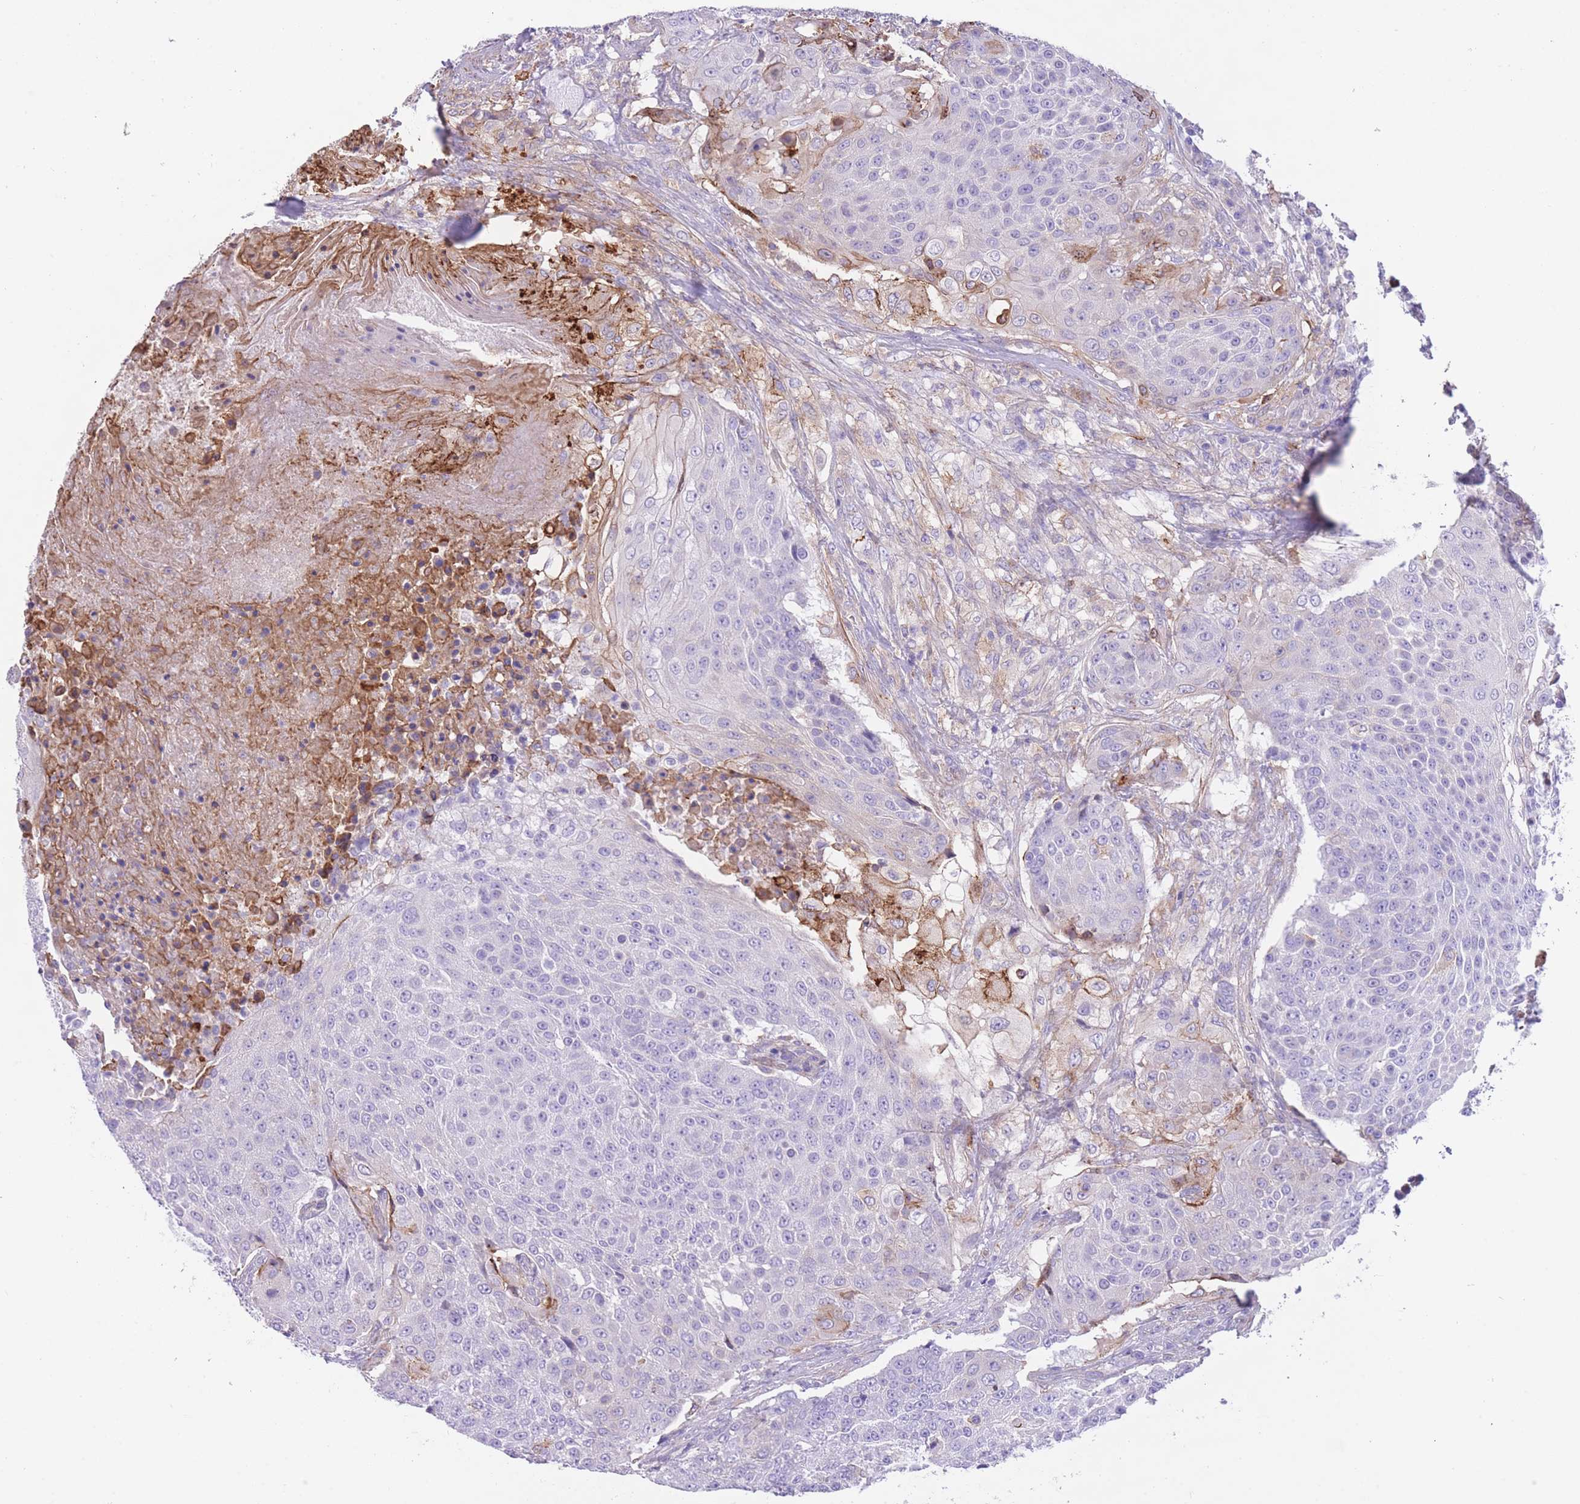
{"staining": {"intensity": "negative", "quantity": "none", "location": "none"}, "tissue": "urothelial cancer", "cell_type": "Tumor cells", "image_type": "cancer", "snomed": [{"axis": "morphology", "description": "Urothelial carcinoma, High grade"}, {"axis": "topography", "description": "Urinary bladder"}], "caption": "DAB (3,3'-diaminobenzidine) immunohistochemical staining of urothelial cancer exhibits no significant expression in tumor cells. (DAB (3,3'-diaminobenzidine) immunohistochemistry (IHC) visualized using brightfield microscopy, high magnification).", "gene": "LDB3", "patient": {"sex": "female", "age": 63}}